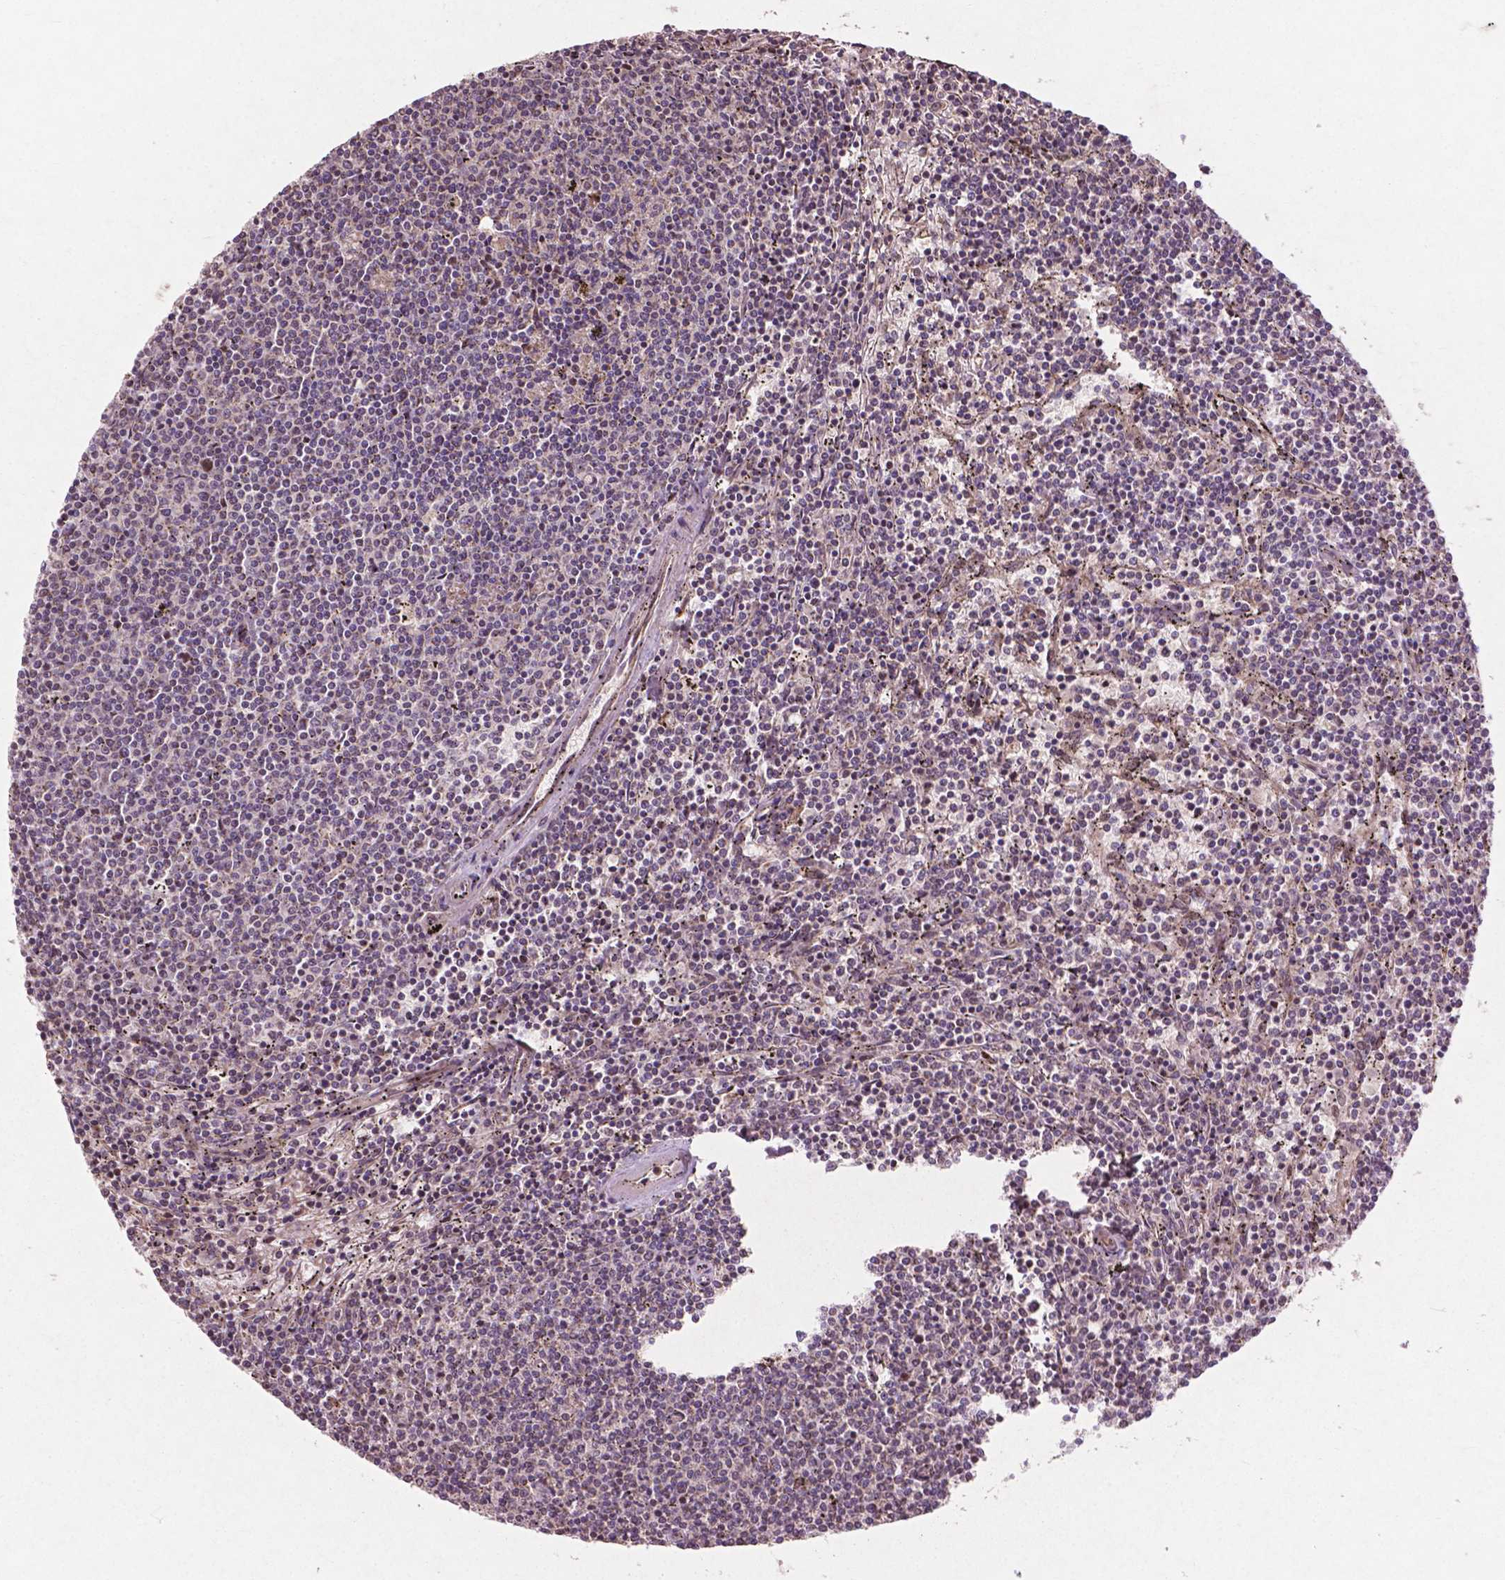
{"staining": {"intensity": "negative", "quantity": "none", "location": "none"}, "tissue": "lymphoma", "cell_type": "Tumor cells", "image_type": "cancer", "snomed": [{"axis": "morphology", "description": "Malignant lymphoma, non-Hodgkin's type, Low grade"}, {"axis": "topography", "description": "Spleen"}], "caption": "High power microscopy micrograph of an IHC photomicrograph of malignant lymphoma, non-Hodgkin's type (low-grade), revealing no significant positivity in tumor cells. The staining is performed using DAB brown chromogen with nuclei counter-stained in using hematoxylin.", "gene": "B3GALNT2", "patient": {"sex": "female", "age": 50}}